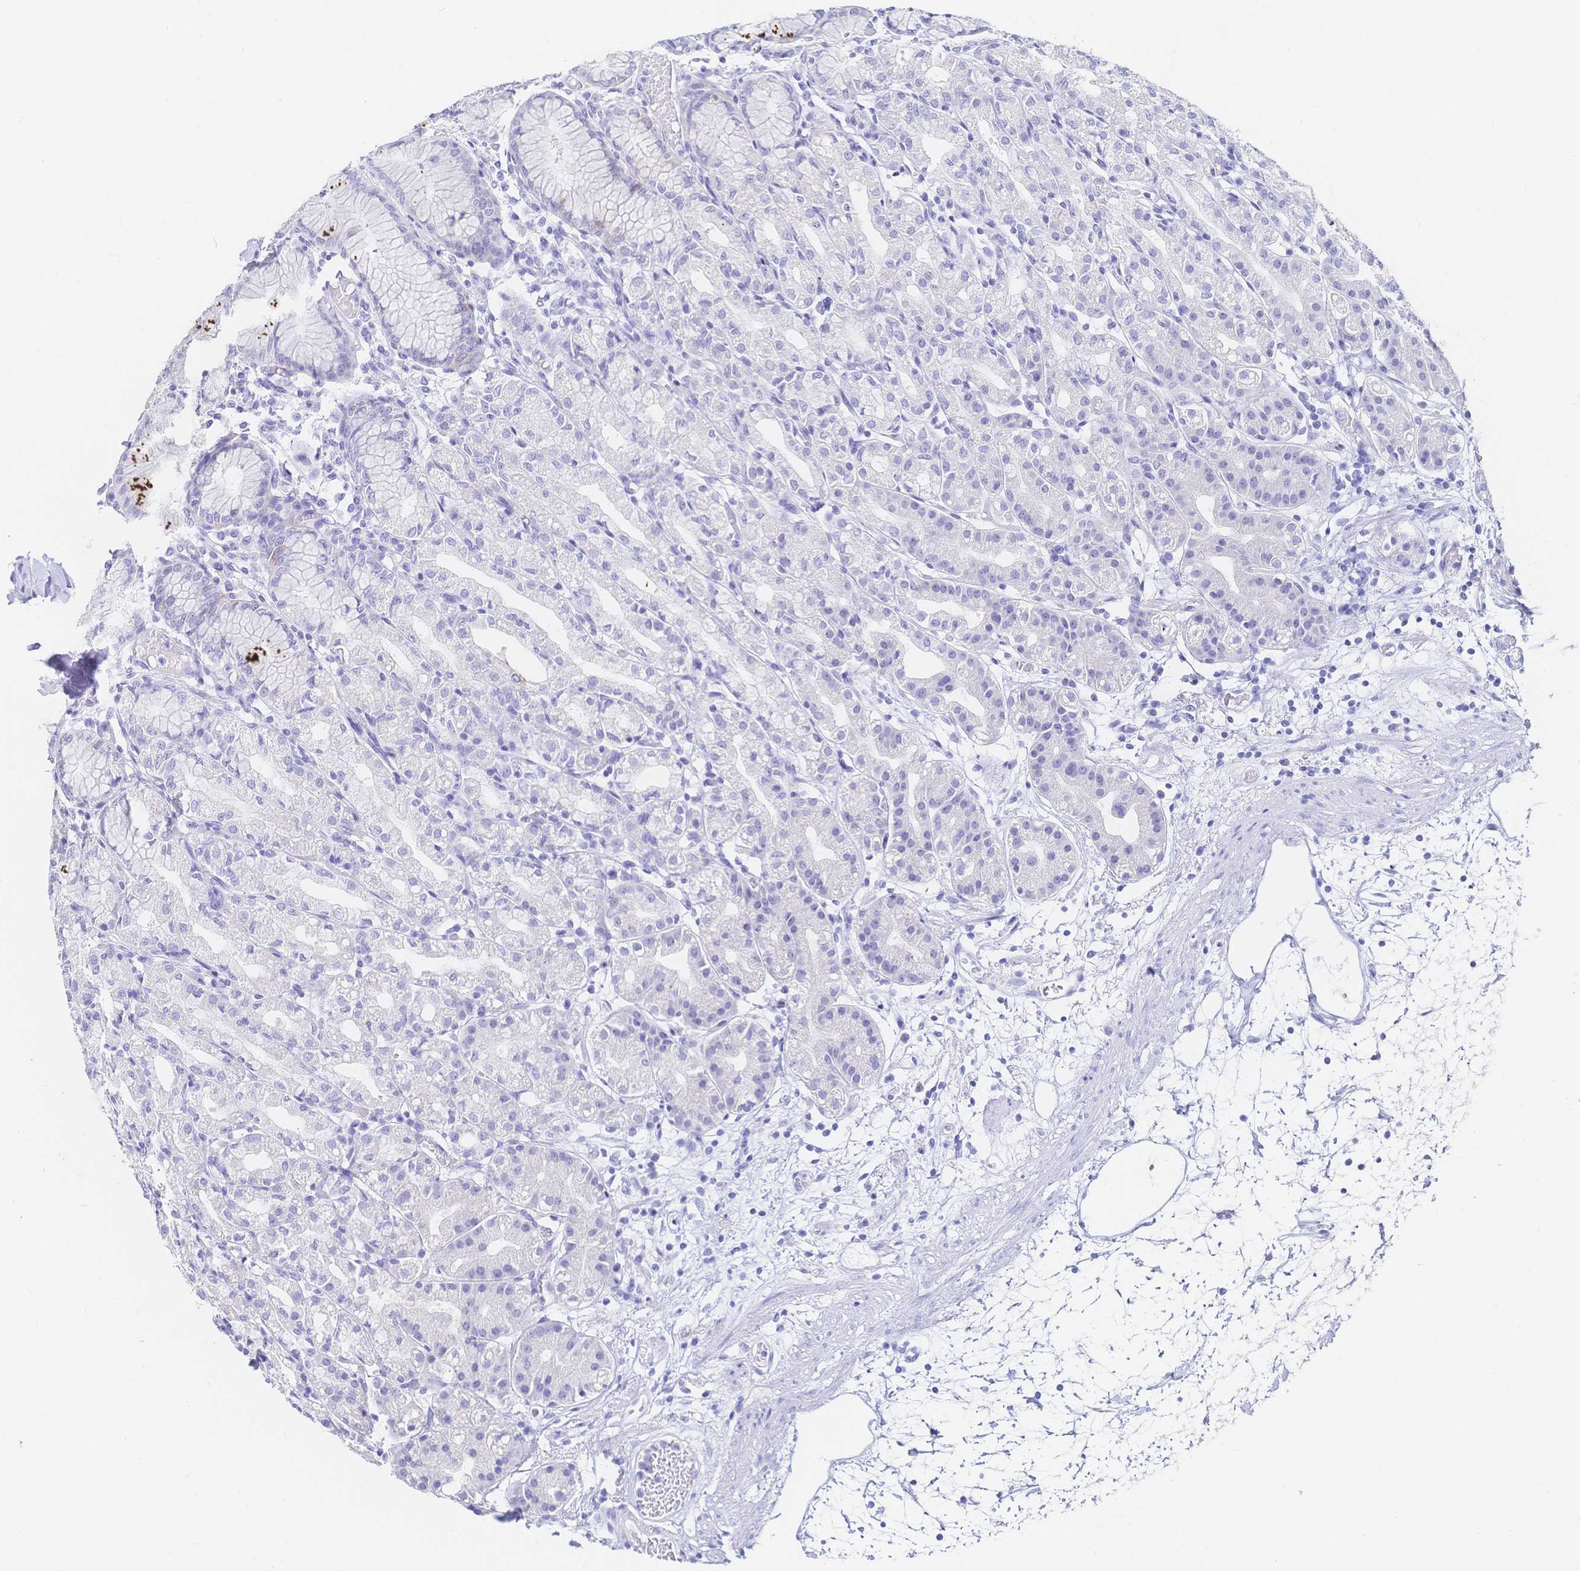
{"staining": {"intensity": "negative", "quantity": "none", "location": "none"}, "tissue": "stomach", "cell_type": "Glandular cells", "image_type": "normal", "snomed": [{"axis": "morphology", "description": "Normal tissue, NOS"}, {"axis": "topography", "description": "Stomach"}], "caption": "This is an immunohistochemistry (IHC) image of unremarkable human stomach. There is no expression in glandular cells.", "gene": "RRM1", "patient": {"sex": "female", "age": 57}}